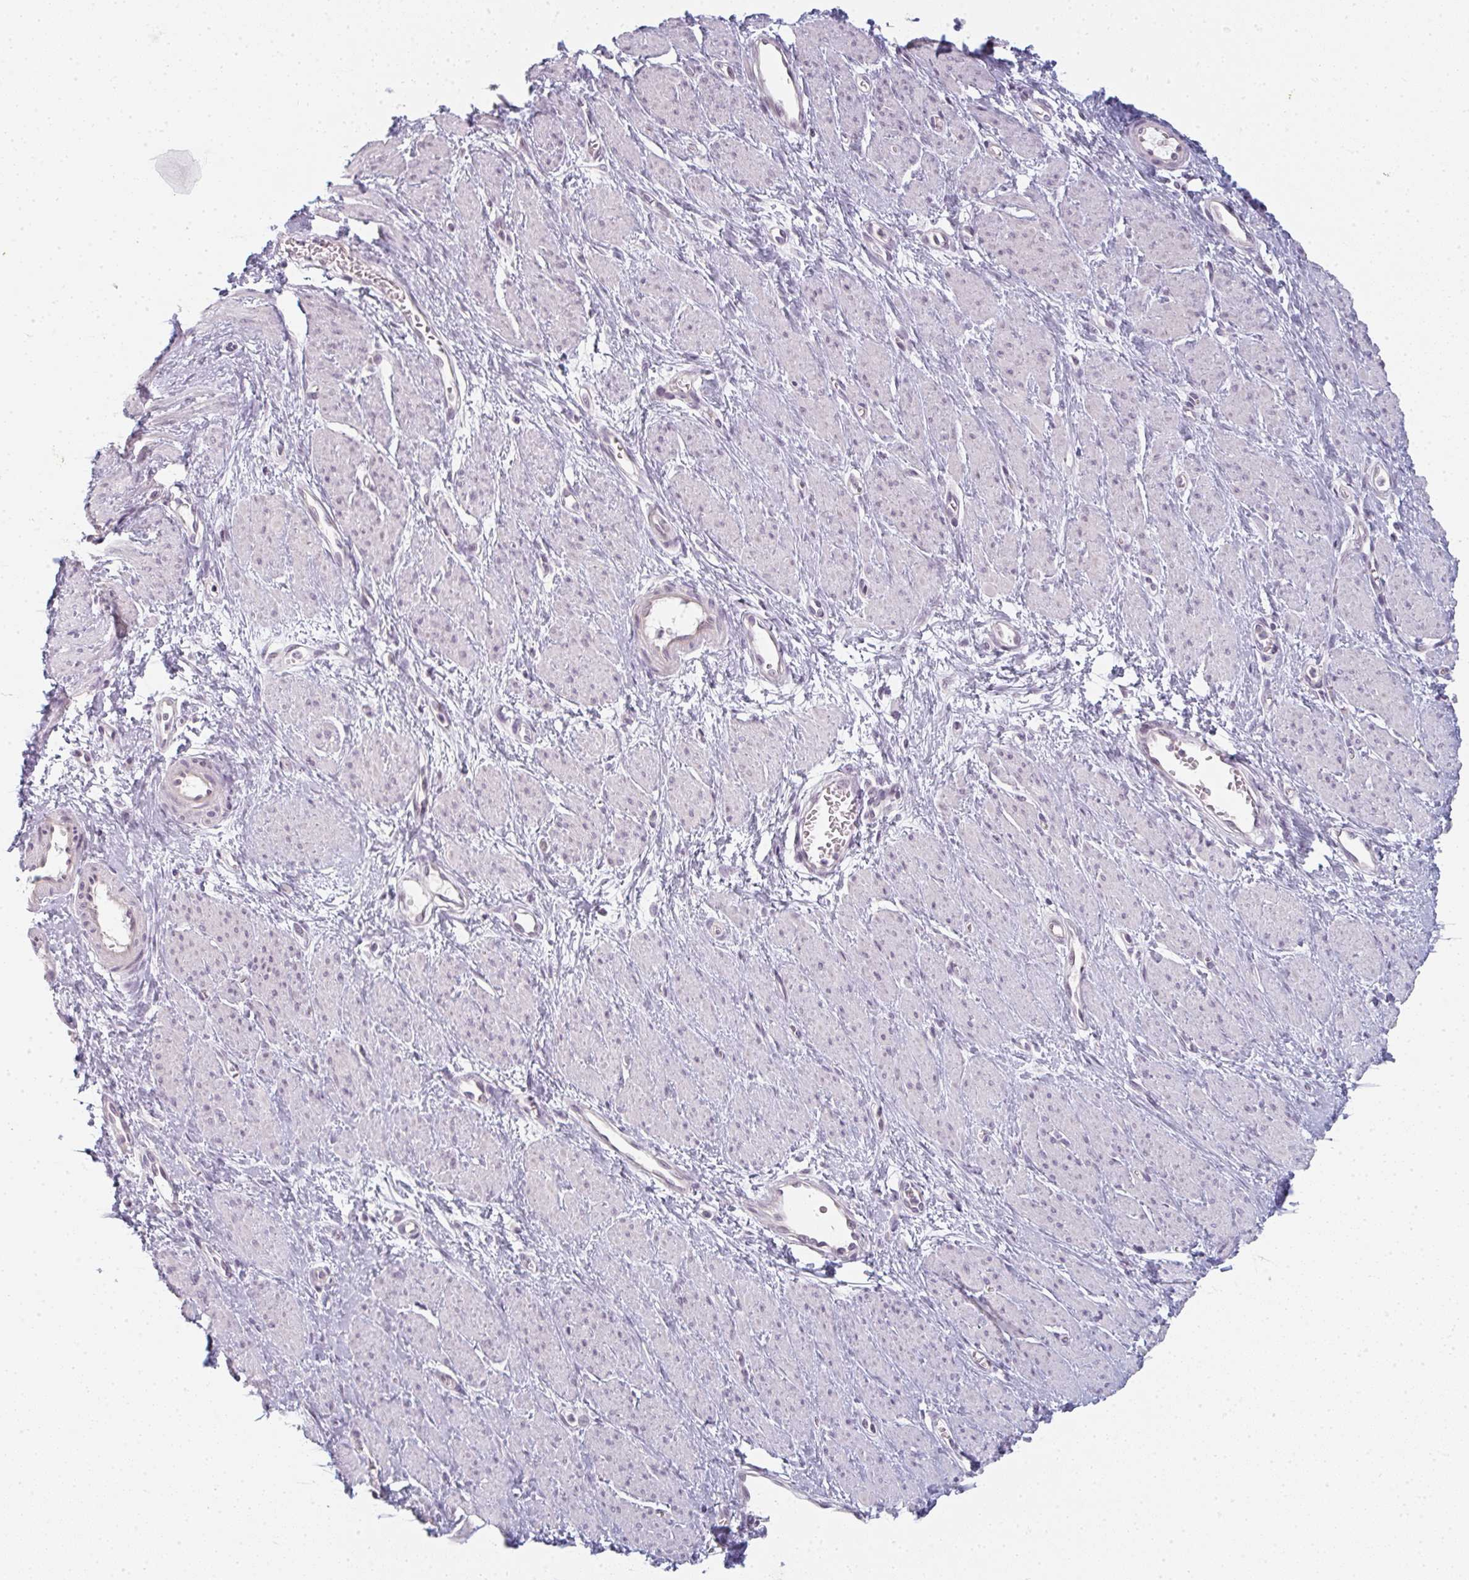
{"staining": {"intensity": "negative", "quantity": "none", "location": "none"}, "tissue": "smooth muscle", "cell_type": "Smooth muscle cells", "image_type": "normal", "snomed": [{"axis": "morphology", "description": "Normal tissue, NOS"}, {"axis": "topography", "description": "Smooth muscle"}, {"axis": "topography", "description": "Uterus"}], "caption": "This is an IHC micrograph of normal smooth muscle. There is no staining in smooth muscle cells.", "gene": "RBBP6", "patient": {"sex": "female", "age": 39}}